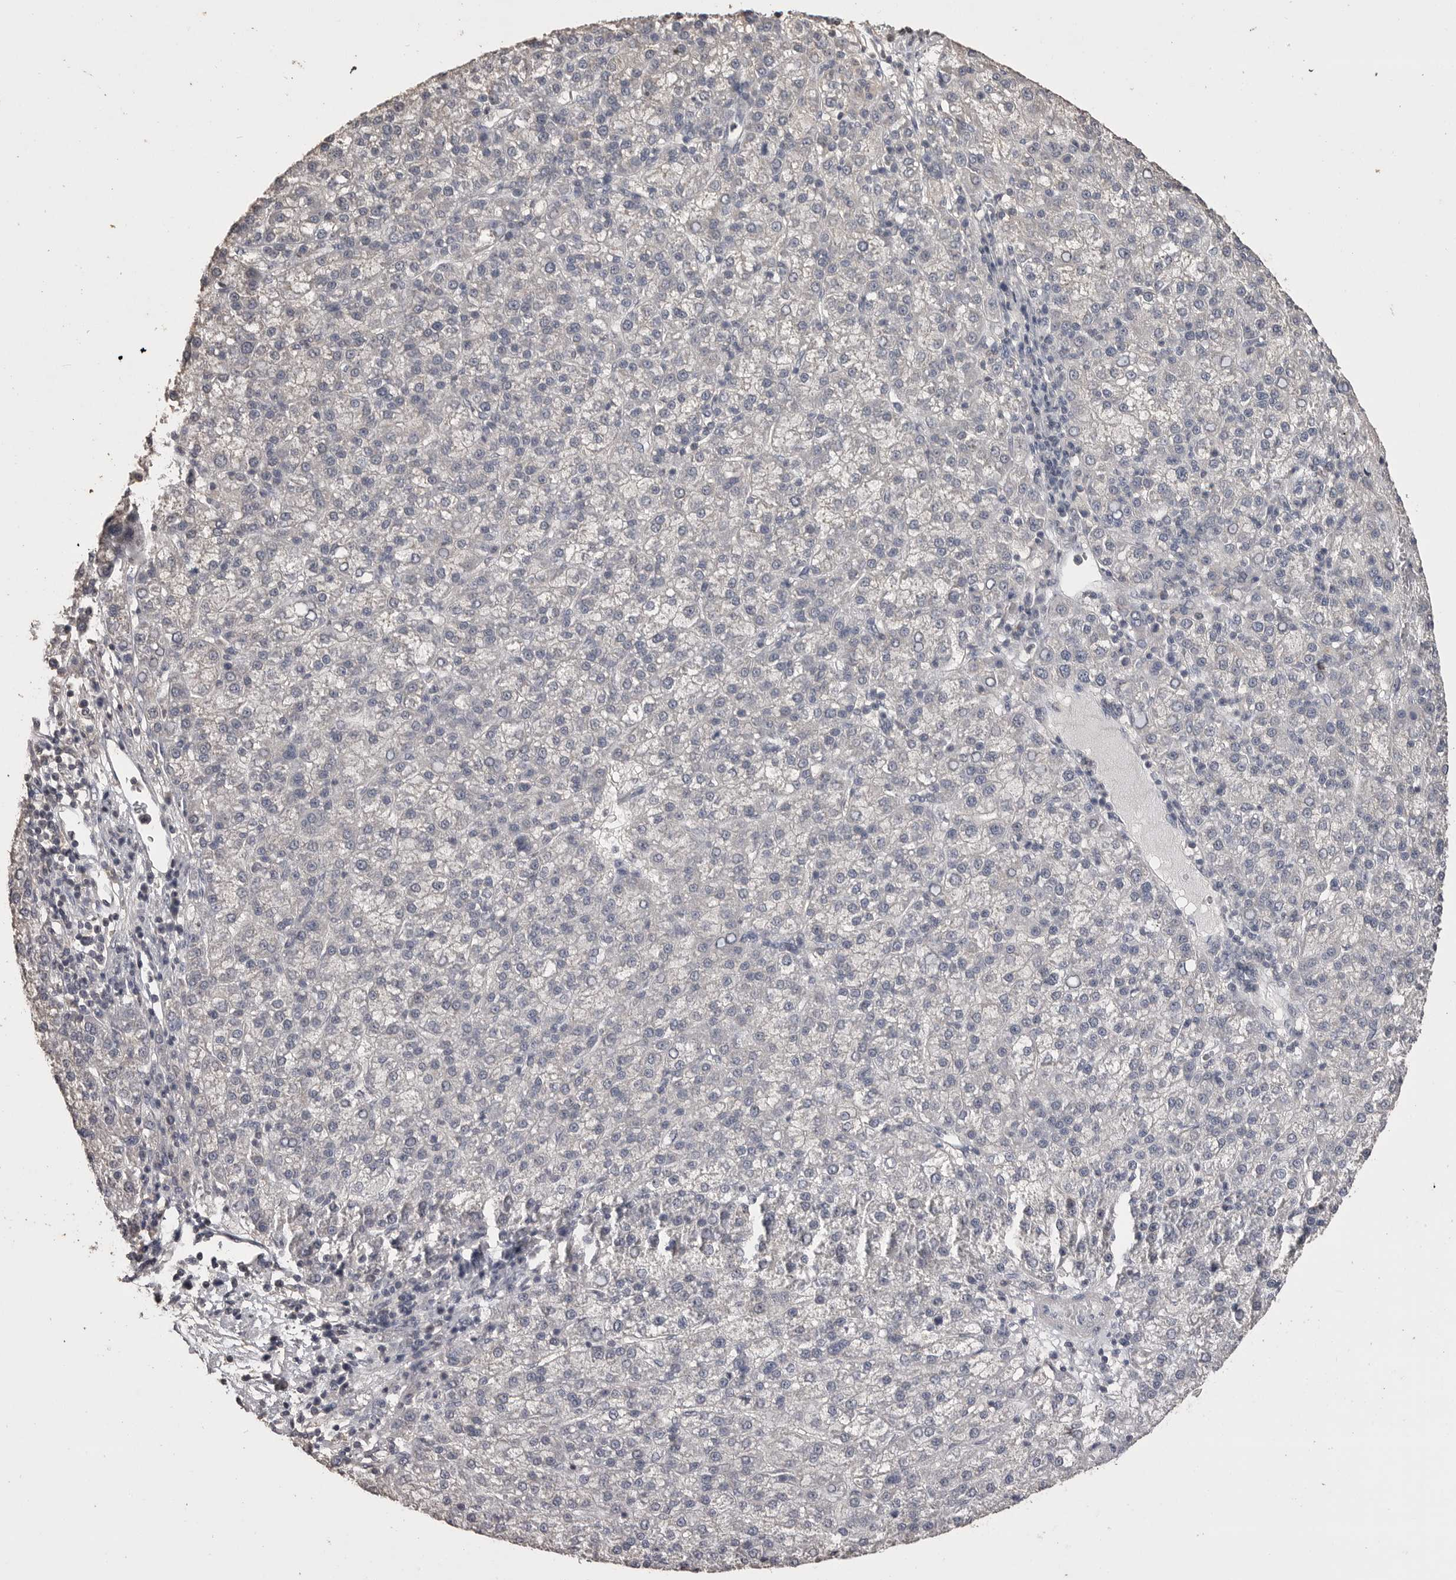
{"staining": {"intensity": "negative", "quantity": "none", "location": "none"}, "tissue": "liver cancer", "cell_type": "Tumor cells", "image_type": "cancer", "snomed": [{"axis": "morphology", "description": "Carcinoma, Hepatocellular, NOS"}, {"axis": "topography", "description": "Liver"}], "caption": "There is no significant staining in tumor cells of liver cancer (hepatocellular carcinoma).", "gene": "MMP7", "patient": {"sex": "female", "age": 58}}